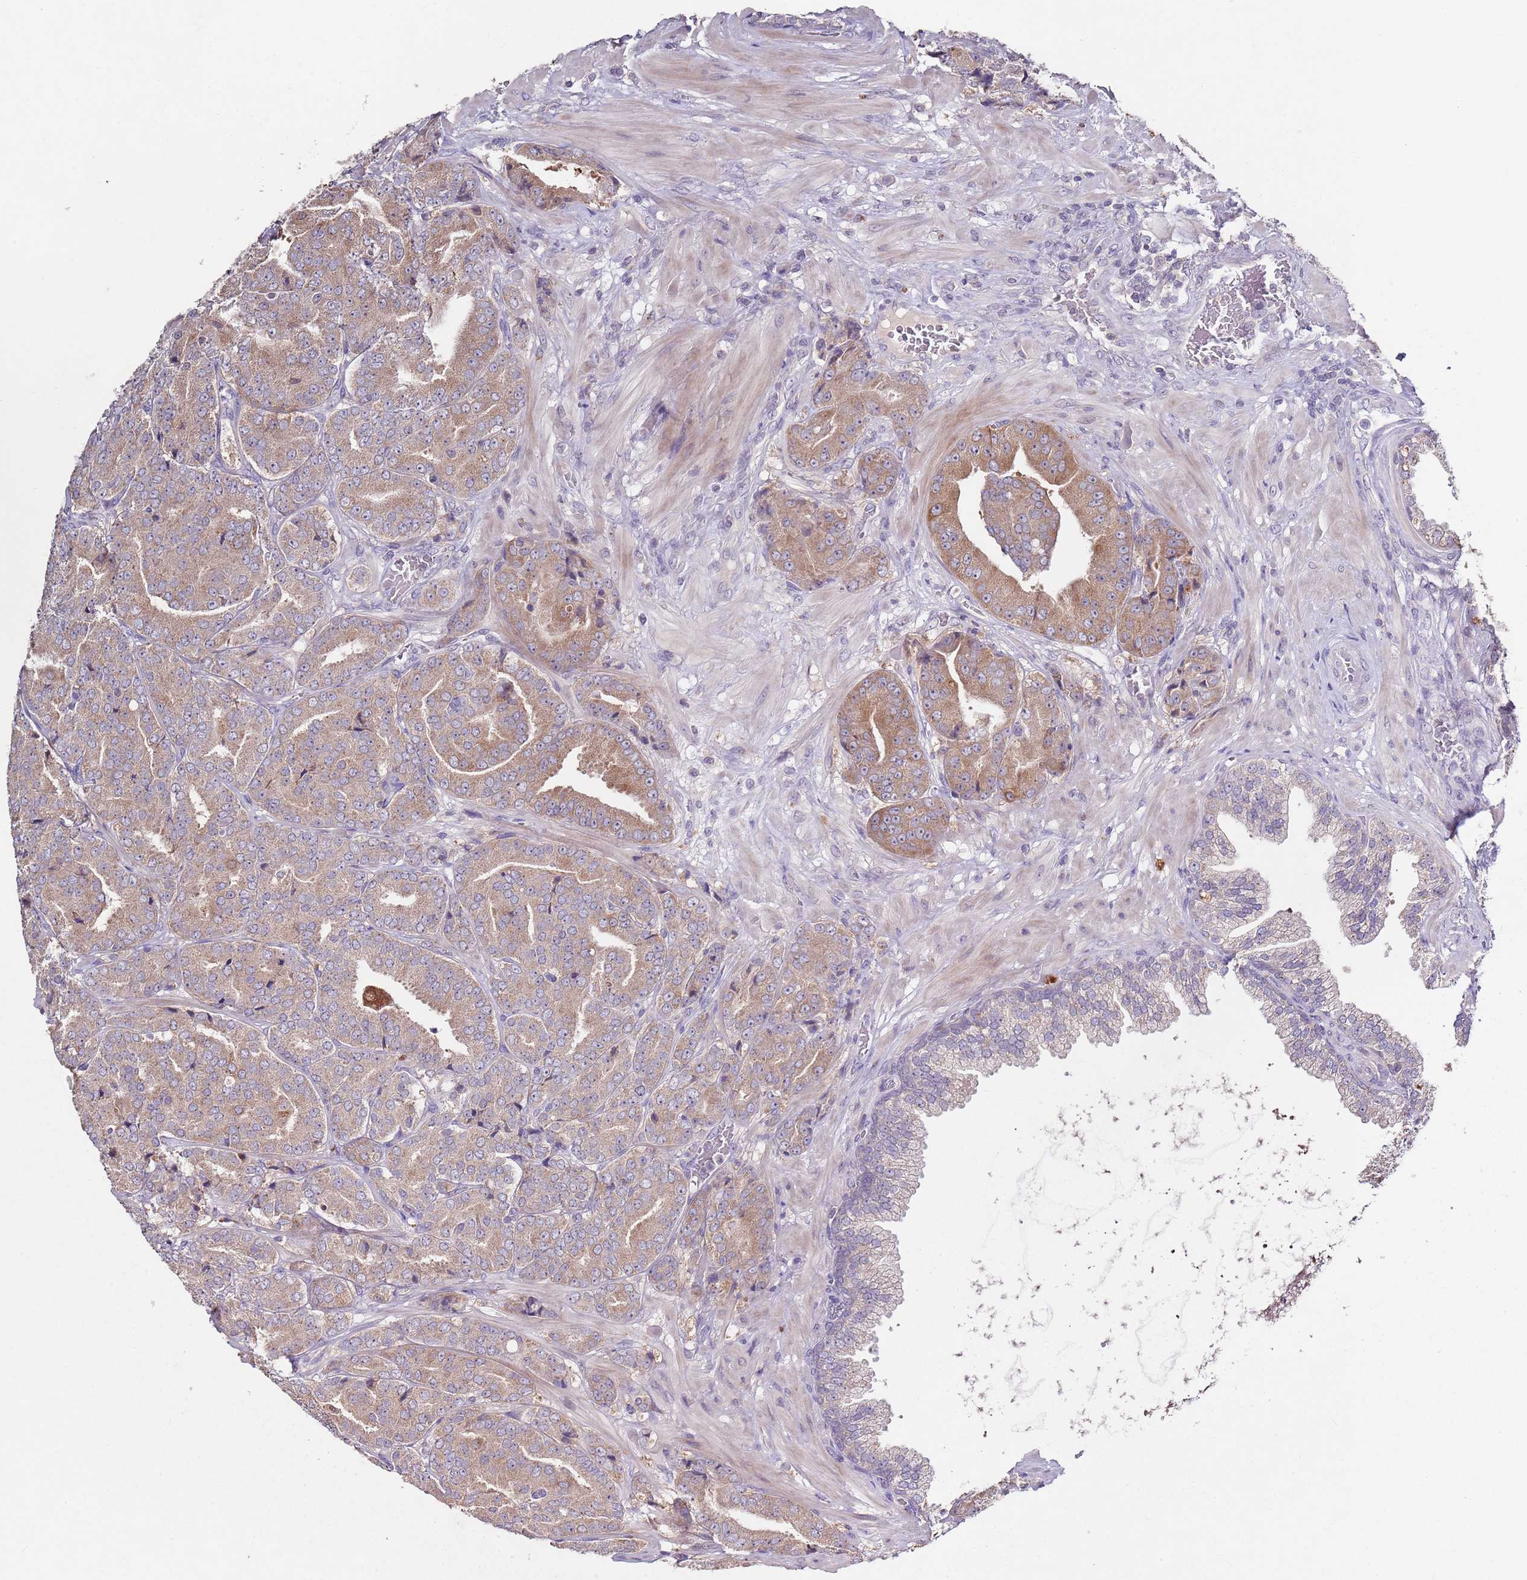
{"staining": {"intensity": "moderate", "quantity": ">75%", "location": "cytoplasmic/membranous"}, "tissue": "prostate cancer", "cell_type": "Tumor cells", "image_type": "cancer", "snomed": [{"axis": "morphology", "description": "Adenocarcinoma, High grade"}, {"axis": "topography", "description": "Prostate"}], "caption": "Prostate cancer (adenocarcinoma (high-grade)) stained with DAB (3,3'-diaminobenzidine) IHC displays medium levels of moderate cytoplasmic/membranous positivity in approximately >75% of tumor cells.", "gene": "NRDE2", "patient": {"sex": "male", "age": 63}}